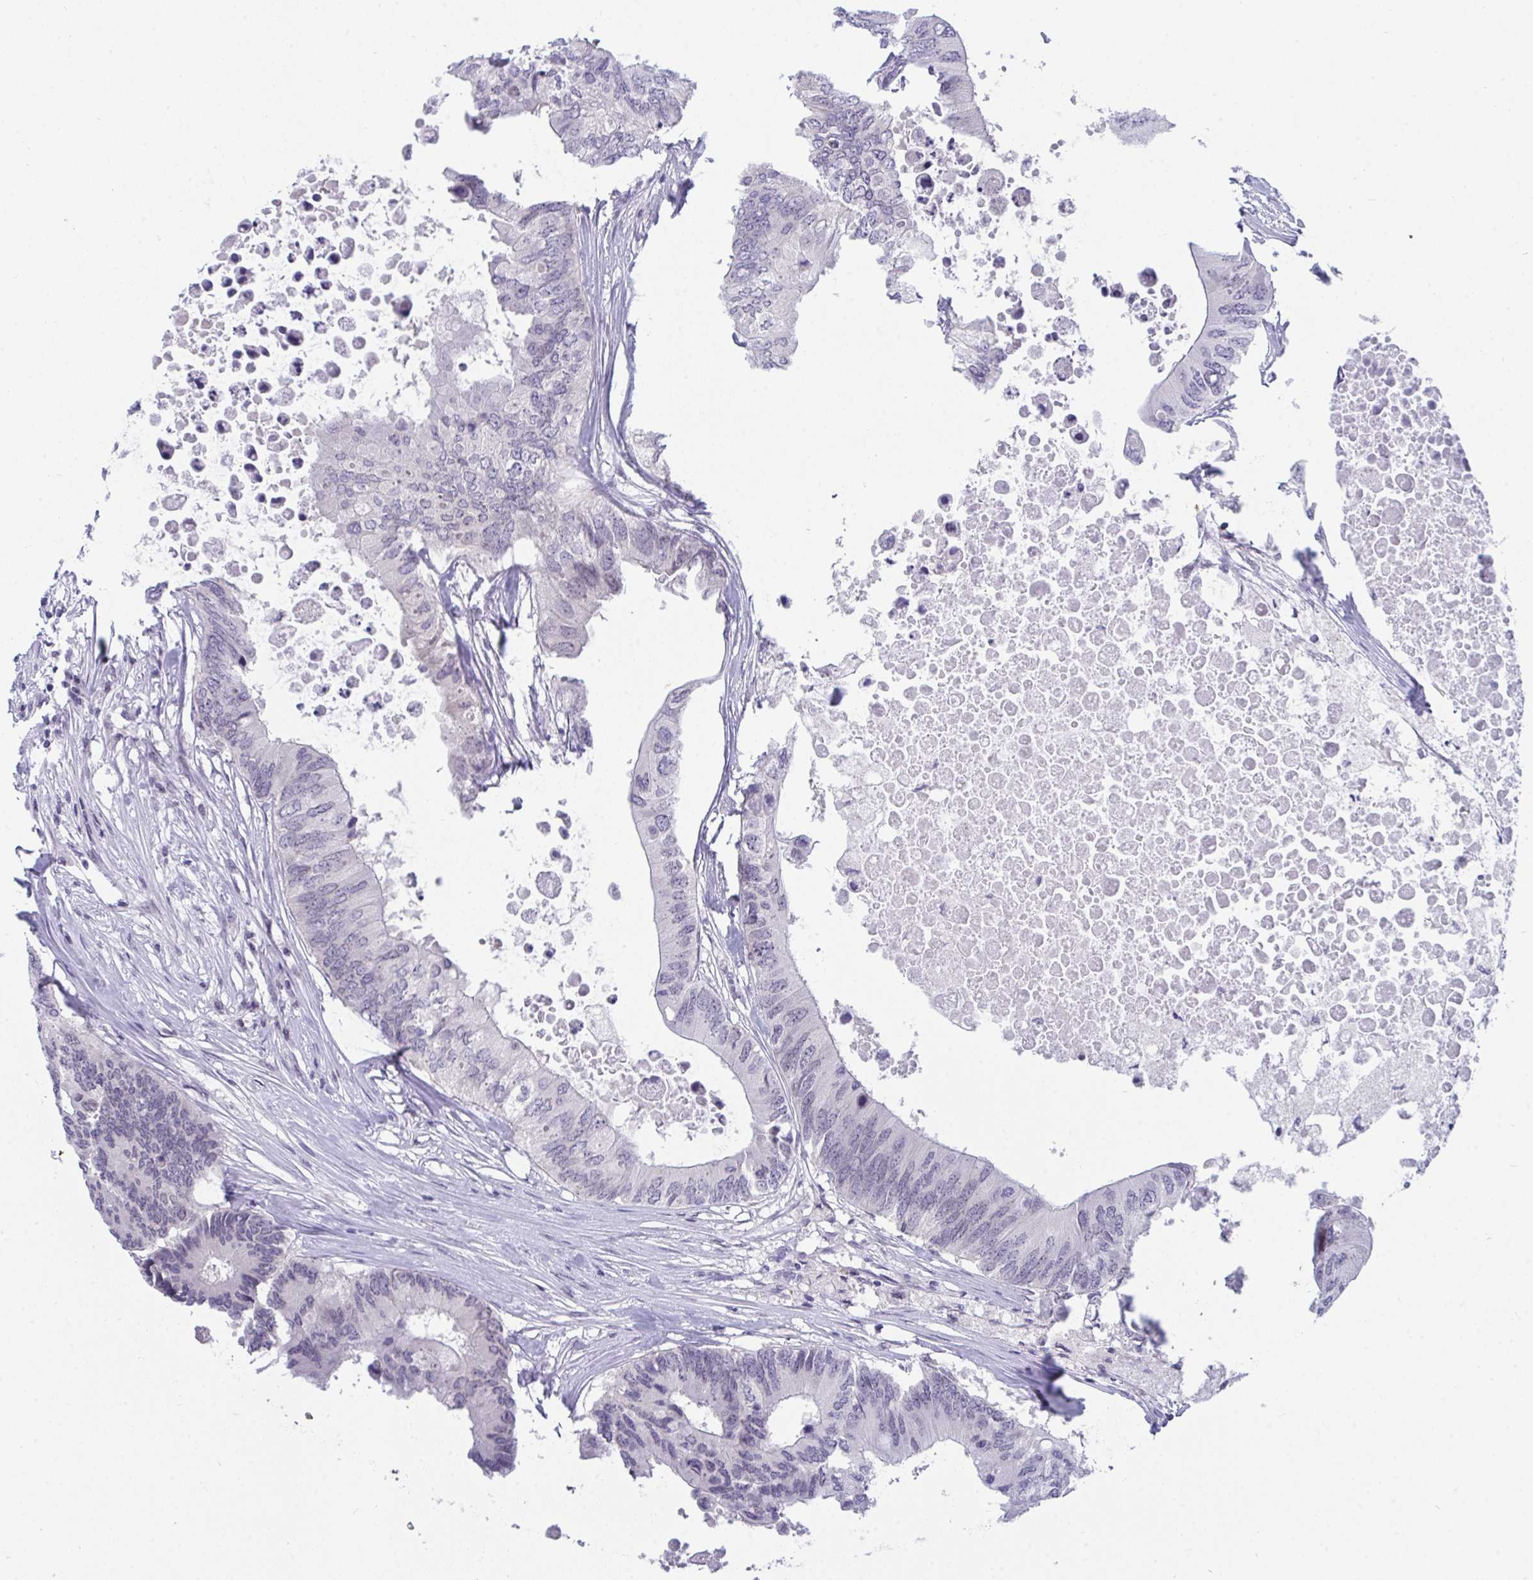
{"staining": {"intensity": "negative", "quantity": "none", "location": "none"}, "tissue": "colorectal cancer", "cell_type": "Tumor cells", "image_type": "cancer", "snomed": [{"axis": "morphology", "description": "Adenocarcinoma, NOS"}, {"axis": "topography", "description": "Colon"}], "caption": "Colorectal adenocarcinoma was stained to show a protein in brown. There is no significant positivity in tumor cells.", "gene": "BMAL2", "patient": {"sex": "male", "age": 71}}